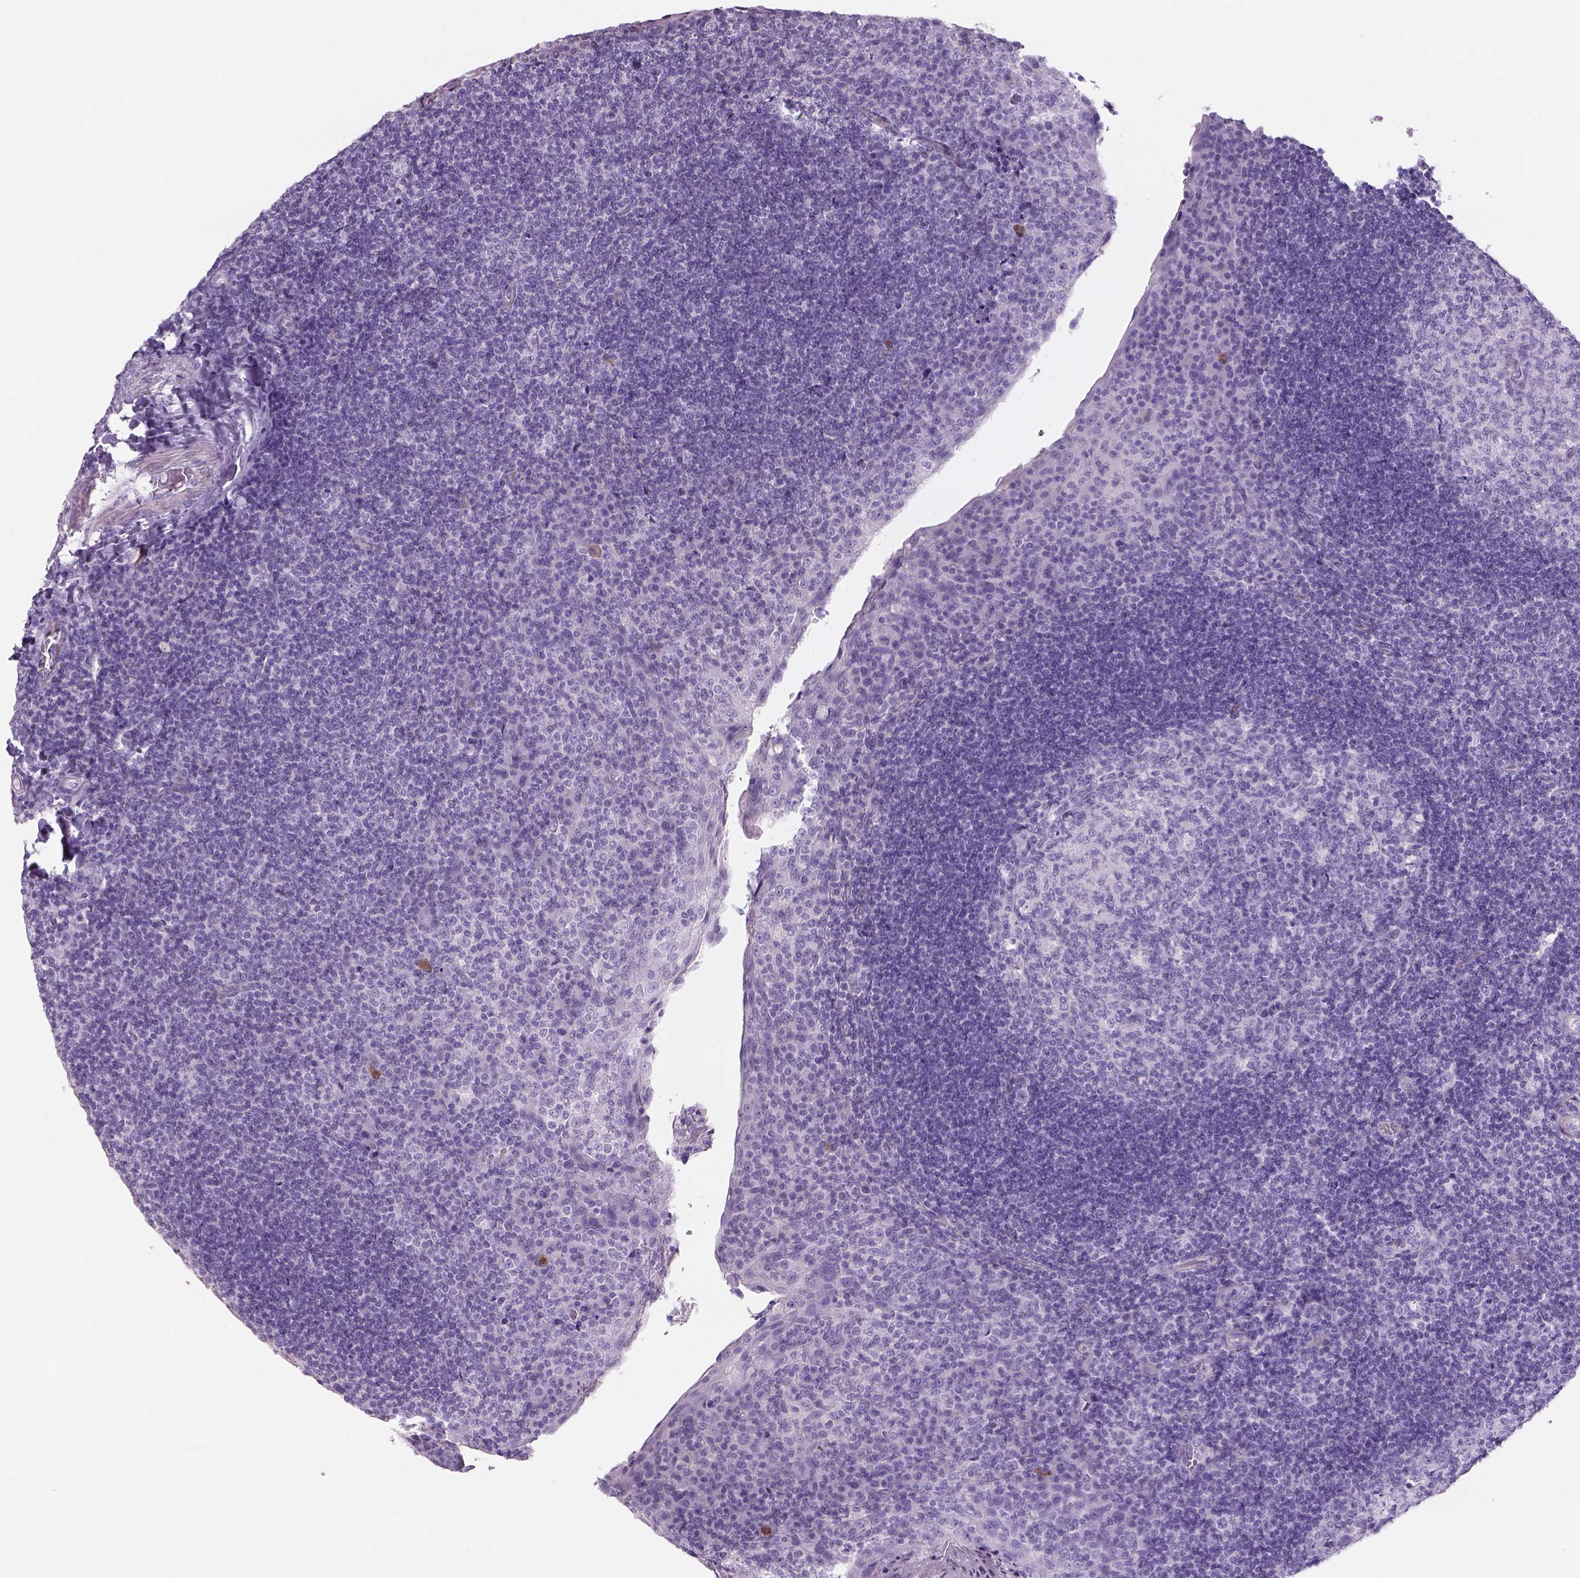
{"staining": {"intensity": "negative", "quantity": "none", "location": "none"}, "tissue": "tonsil", "cell_type": "Germinal center cells", "image_type": "normal", "snomed": [{"axis": "morphology", "description": "Normal tissue, NOS"}, {"axis": "topography", "description": "Tonsil"}], "caption": "This image is of benign tonsil stained with immunohistochemistry (IHC) to label a protein in brown with the nuclei are counter-stained blue. There is no staining in germinal center cells. (DAB immunohistochemistry (IHC) visualized using brightfield microscopy, high magnification).", "gene": "TENM4", "patient": {"sex": "male", "age": 17}}